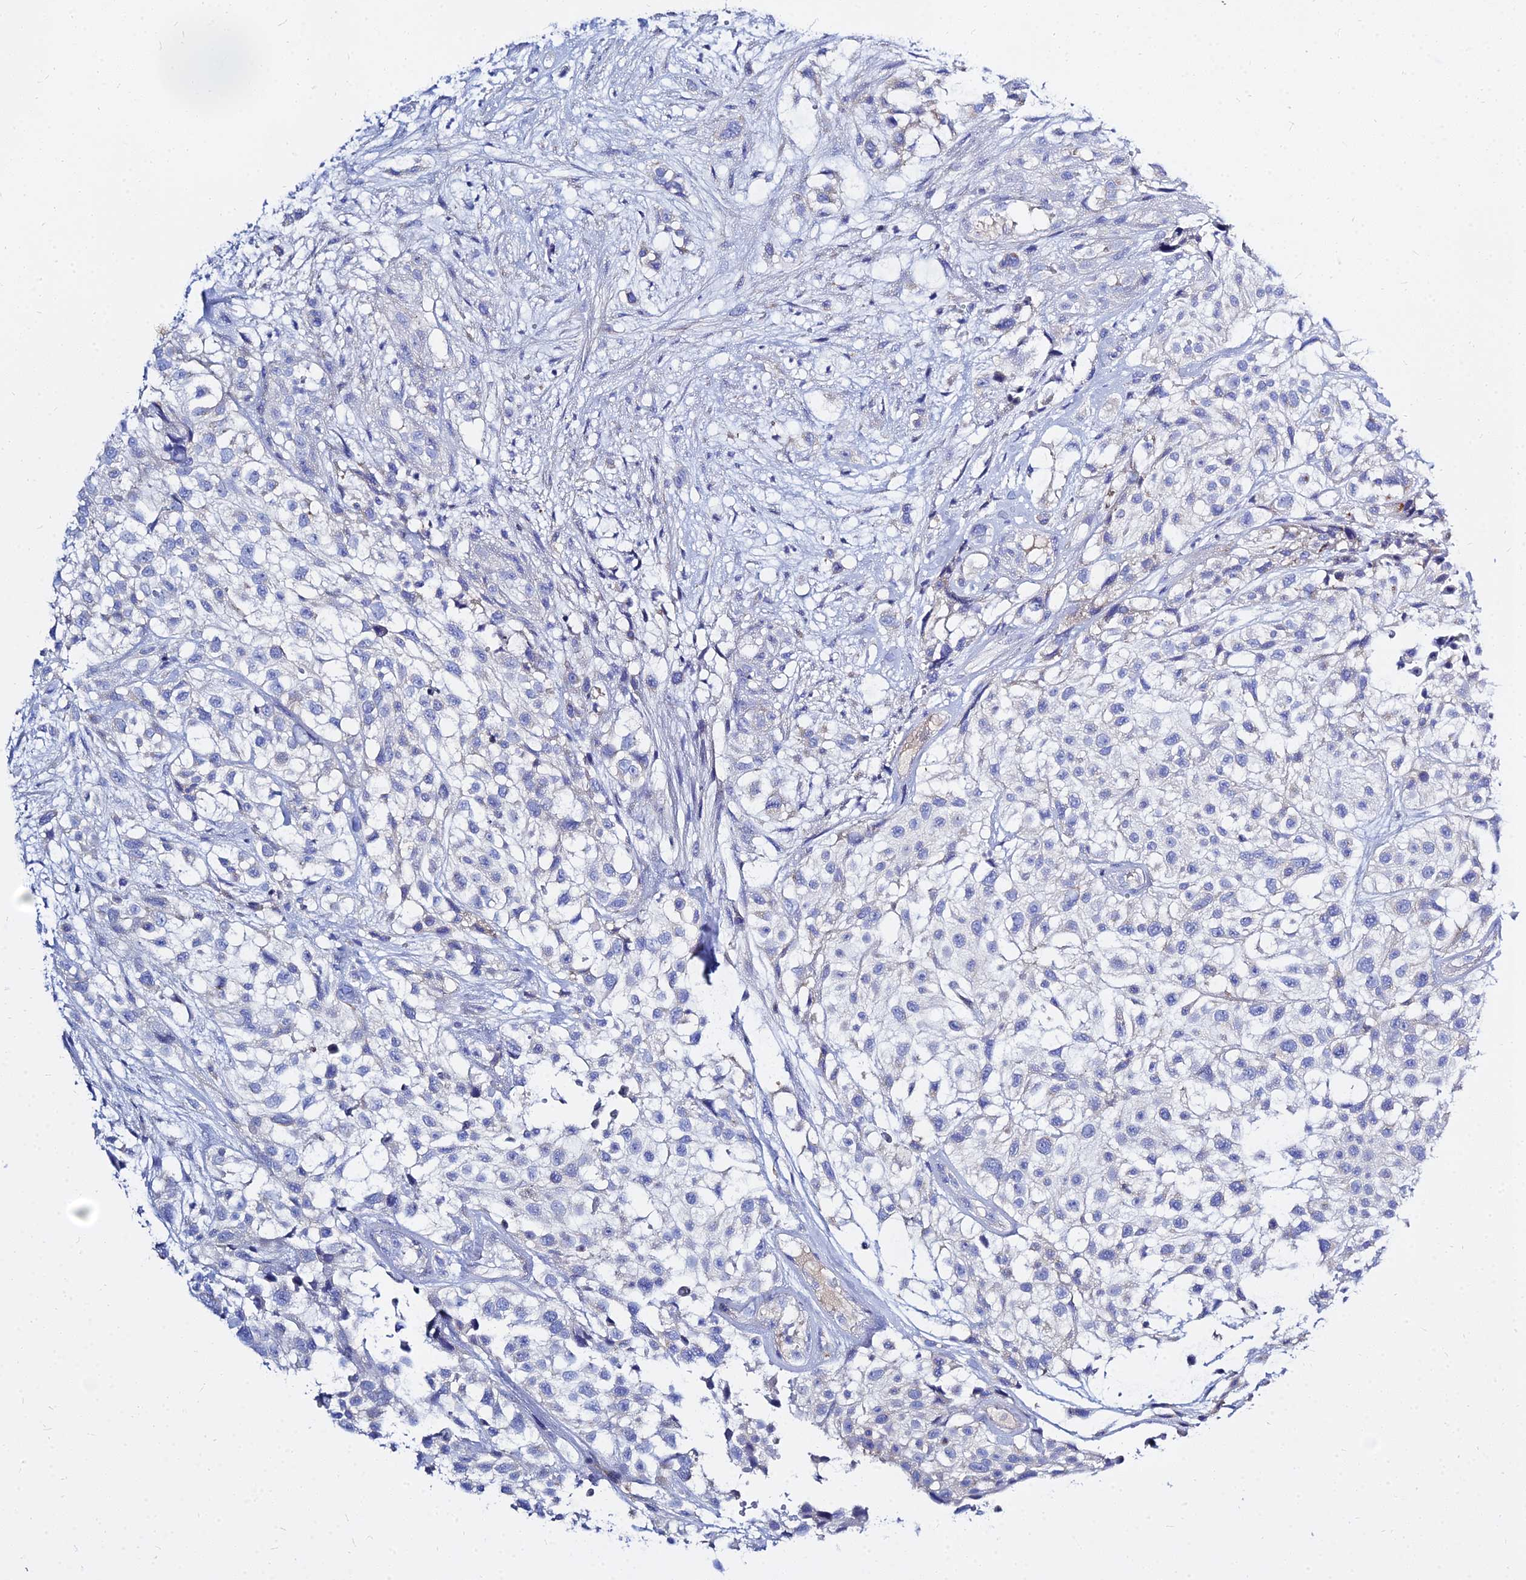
{"staining": {"intensity": "negative", "quantity": "none", "location": "none"}, "tissue": "urothelial cancer", "cell_type": "Tumor cells", "image_type": "cancer", "snomed": [{"axis": "morphology", "description": "Urothelial carcinoma, High grade"}, {"axis": "topography", "description": "Urinary bladder"}], "caption": "An immunohistochemistry (IHC) histopathology image of urothelial cancer is shown. There is no staining in tumor cells of urothelial cancer.", "gene": "ZNF552", "patient": {"sex": "male", "age": 56}}